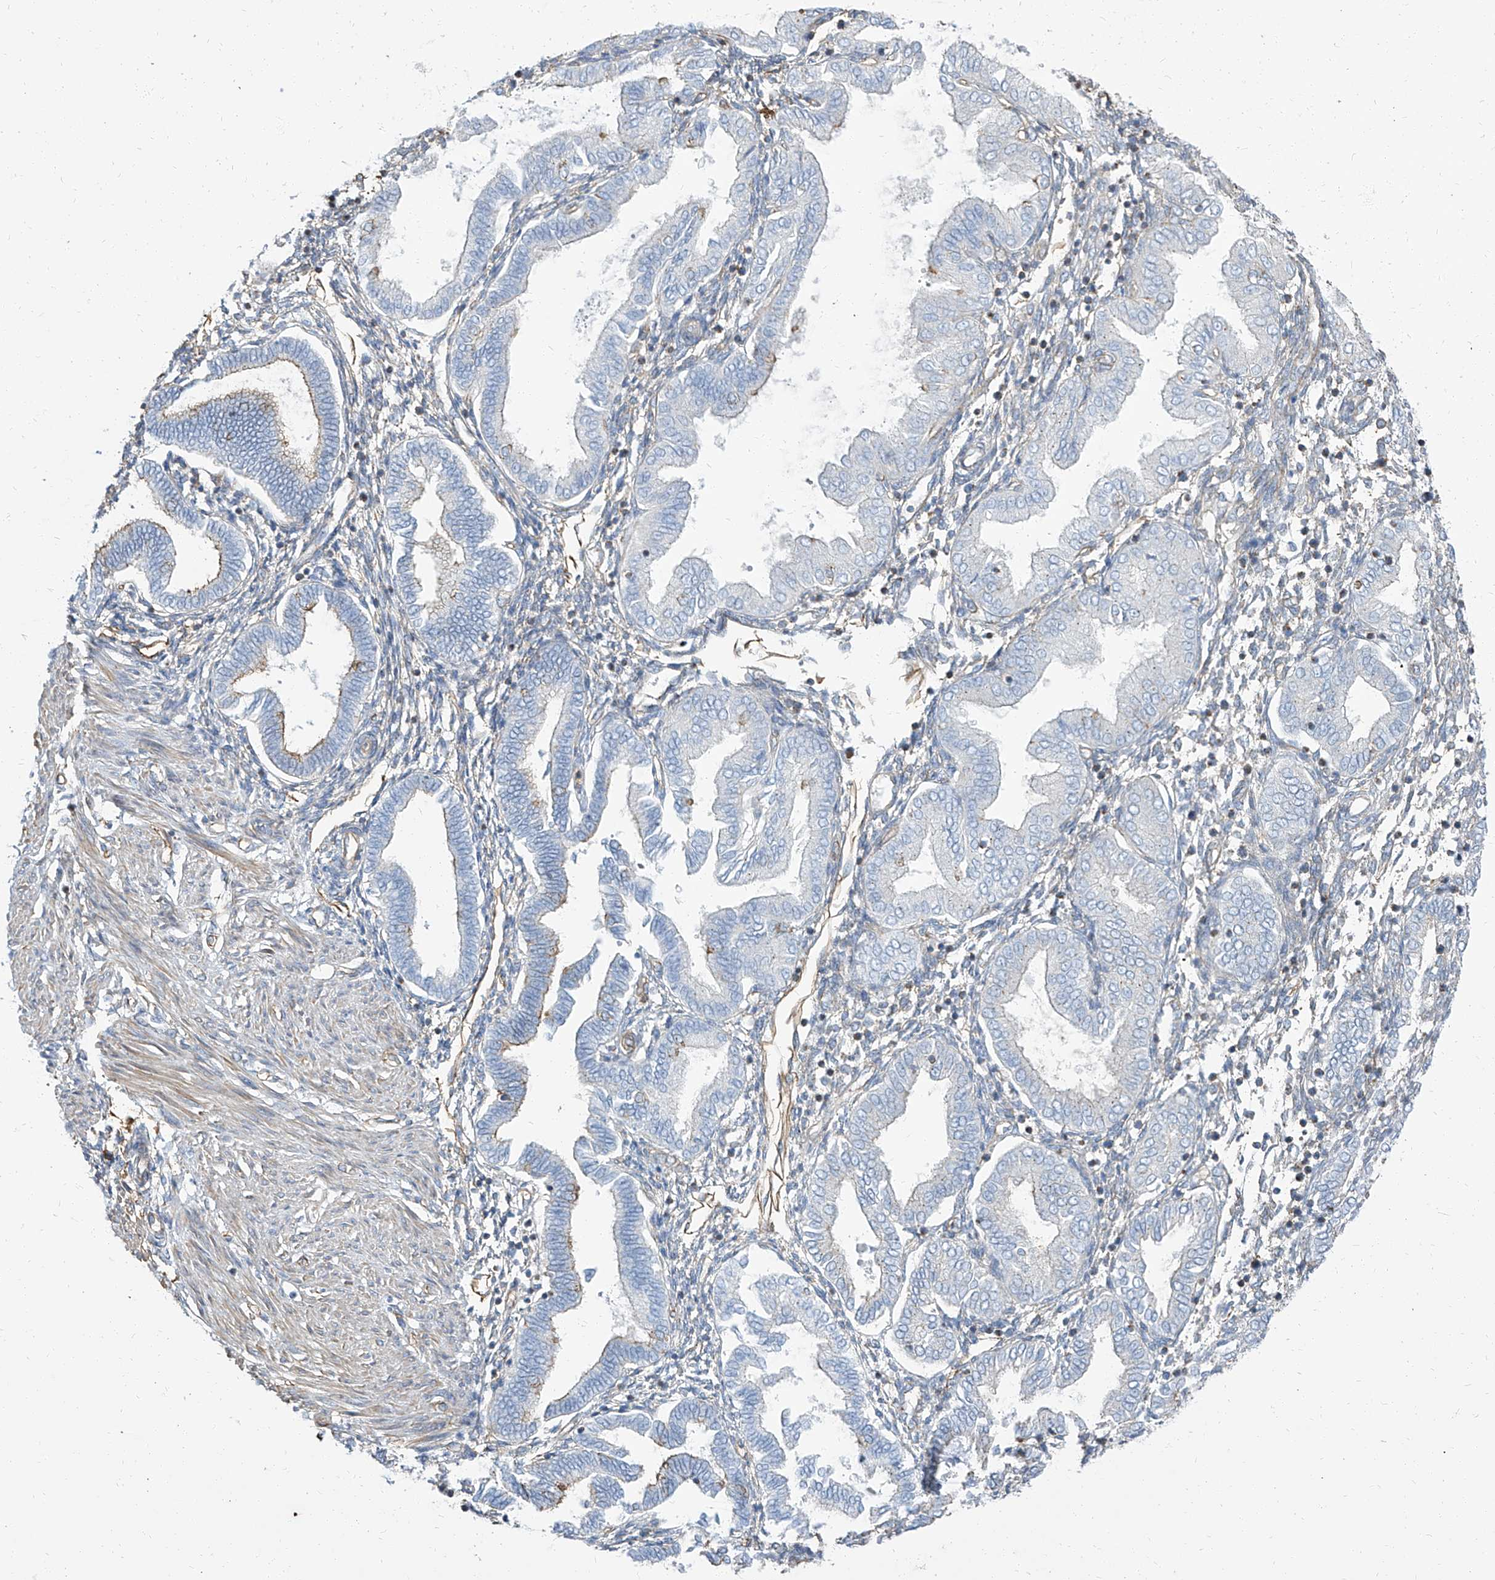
{"staining": {"intensity": "negative", "quantity": "none", "location": "none"}, "tissue": "endometrium", "cell_type": "Cells in endometrial stroma", "image_type": "normal", "snomed": [{"axis": "morphology", "description": "Normal tissue, NOS"}, {"axis": "topography", "description": "Endometrium"}], "caption": "High magnification brightfield microscopy of unremarkable endometrium stained with DAB (3,3'-diaminobenzidine) (brown) and counterstained with hematoxylin (blue): cells in endometrial stroma show no significant positivity. (DAB (3,3'-diaminobenzidine) immunohistochemistry, high magnification).", "gene": "TXLNB", "patient": {"sex": "female", "age": 53}}